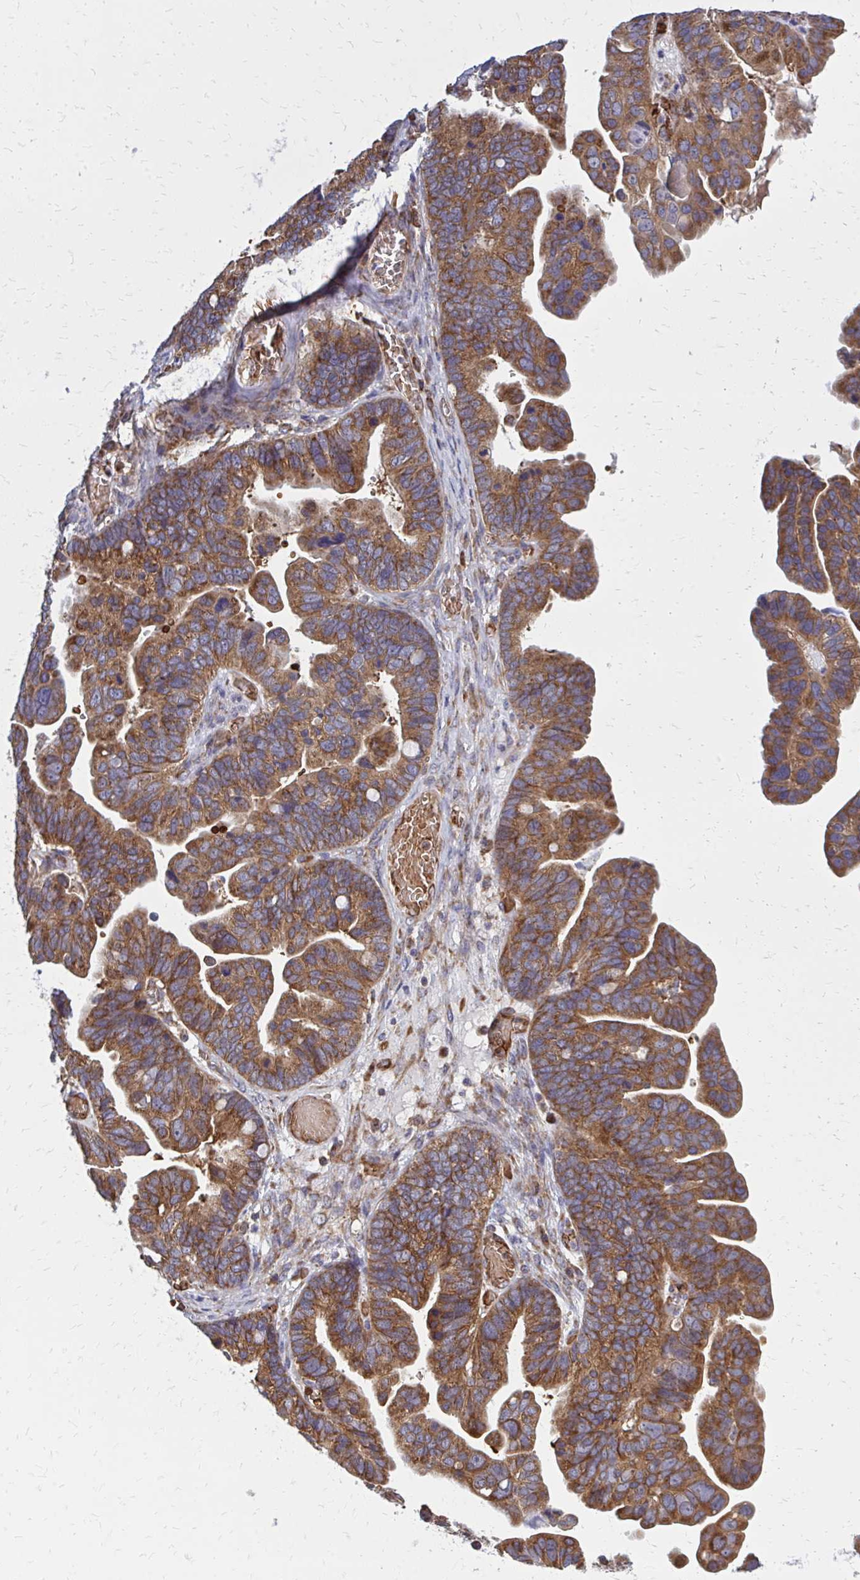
{"staining": {"intensity": "strong", "quantity": ">75%", "location": "cytoplasmic/membranous"}, "tissue": "ovarian cancer", "cell_type": "Tumor cells", "image_type": "cancer", "snomed": [{"axis": "morphology", "description": "Cystadenocarcinoma, serous, NOS"}, {"axis": "topography", "description": "Ovary"}], "caption": "The micrograph reveals staining of serous cystadenocarcinoma (ovarian), revealing strong cytoplasmic/membranous protein positivity (brown color) within tumor cells.", "gene": "PDK4", "patient": {"sex": "female", "age": 56}}